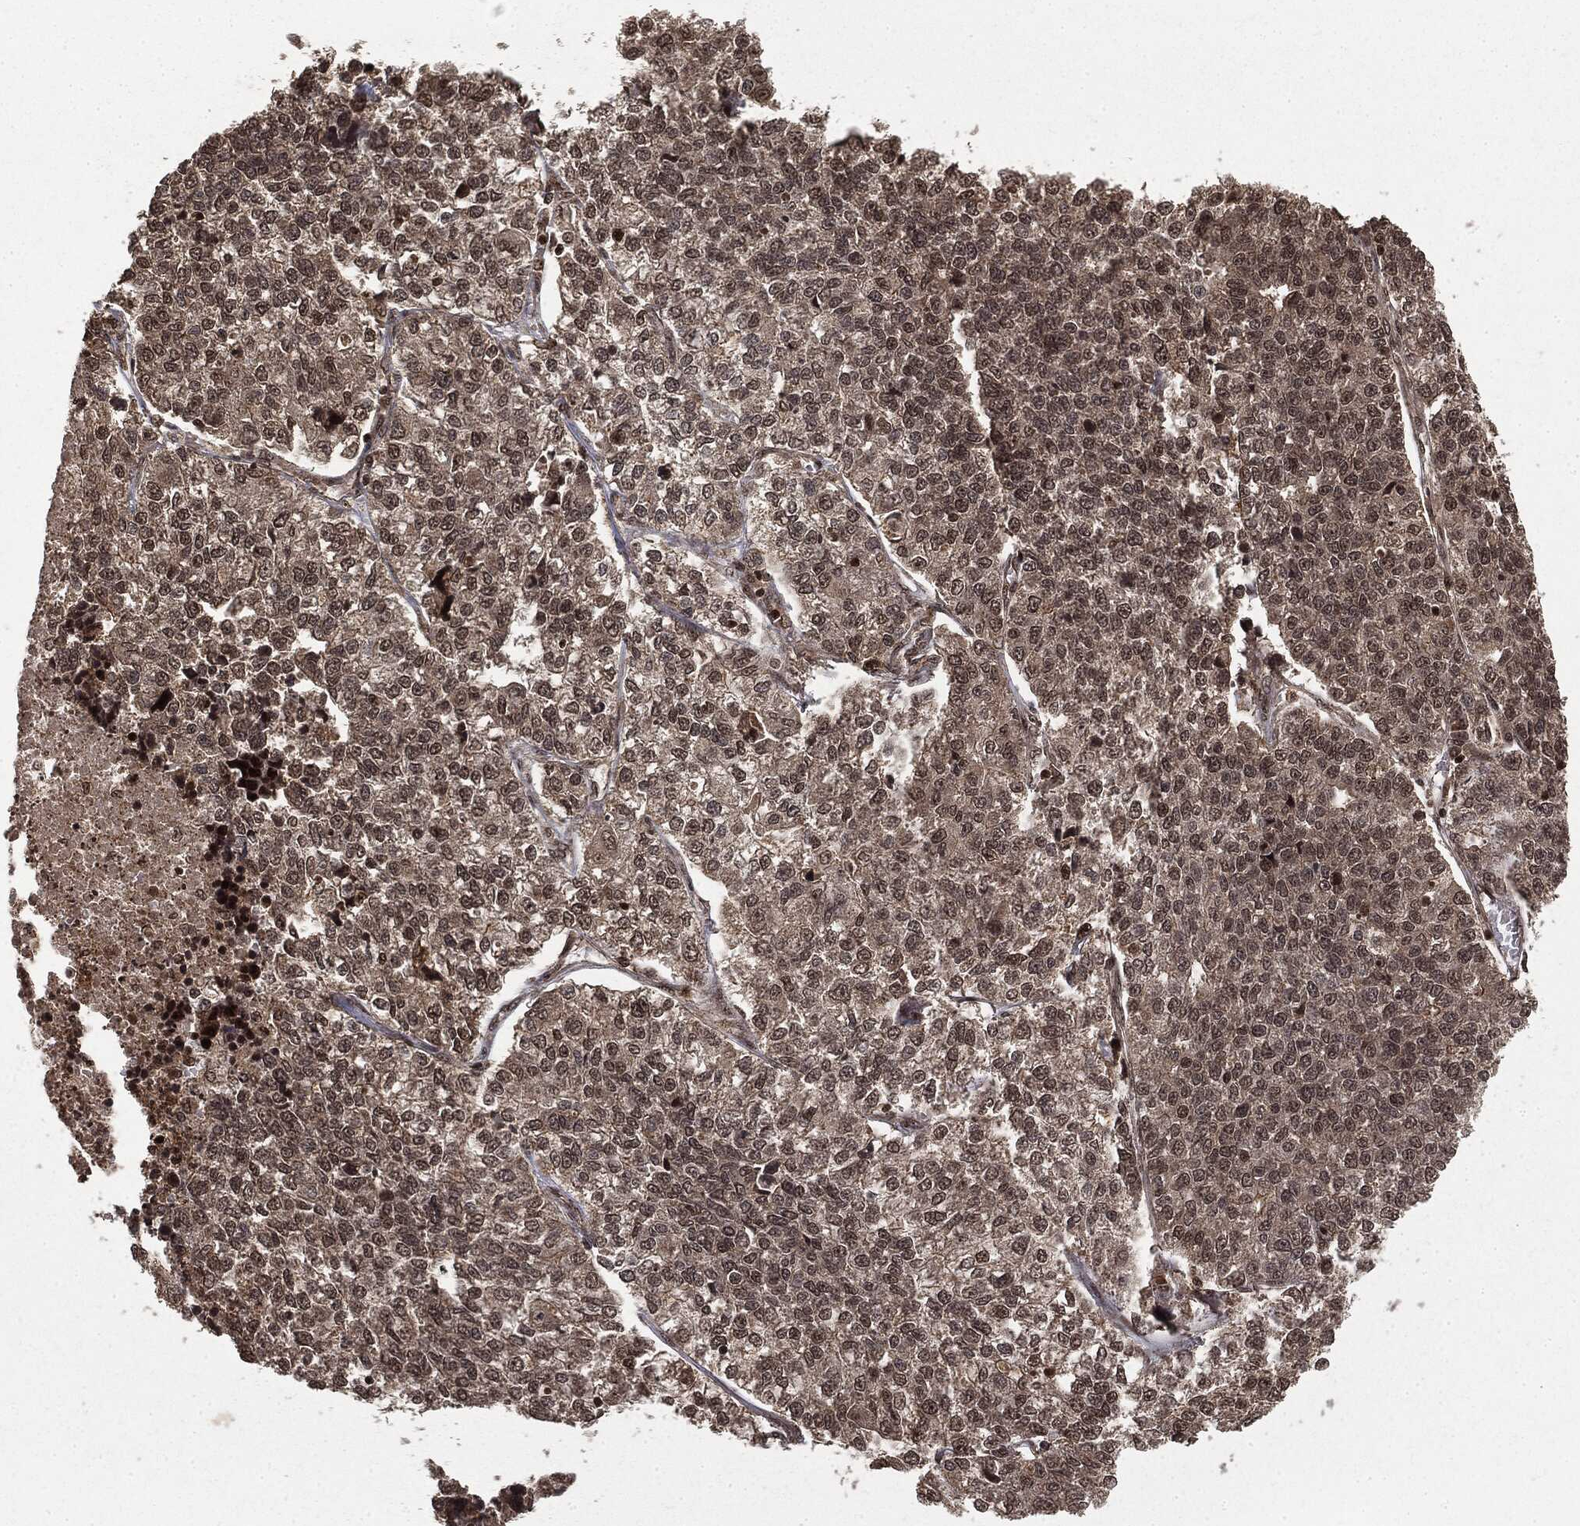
{"staining": {"intensity": "weak", "quantity": "<25%", "location": "nuclear"}, "tissue": "lung cancer", "cell_type": "Tumor cells", "image_type": "cancer", "snomed": [{"axis": "morphology", "description": "Adenocarcinoma, NOS"}, {"axis": "topography", "description": "Lung"}], "caption": "The histopathology image reveals no significant staining in tumor cells of lung cancer (adenocarcinoma).", "gene": "CTDP1", "patient": {"sex": "male", "age": 49}}